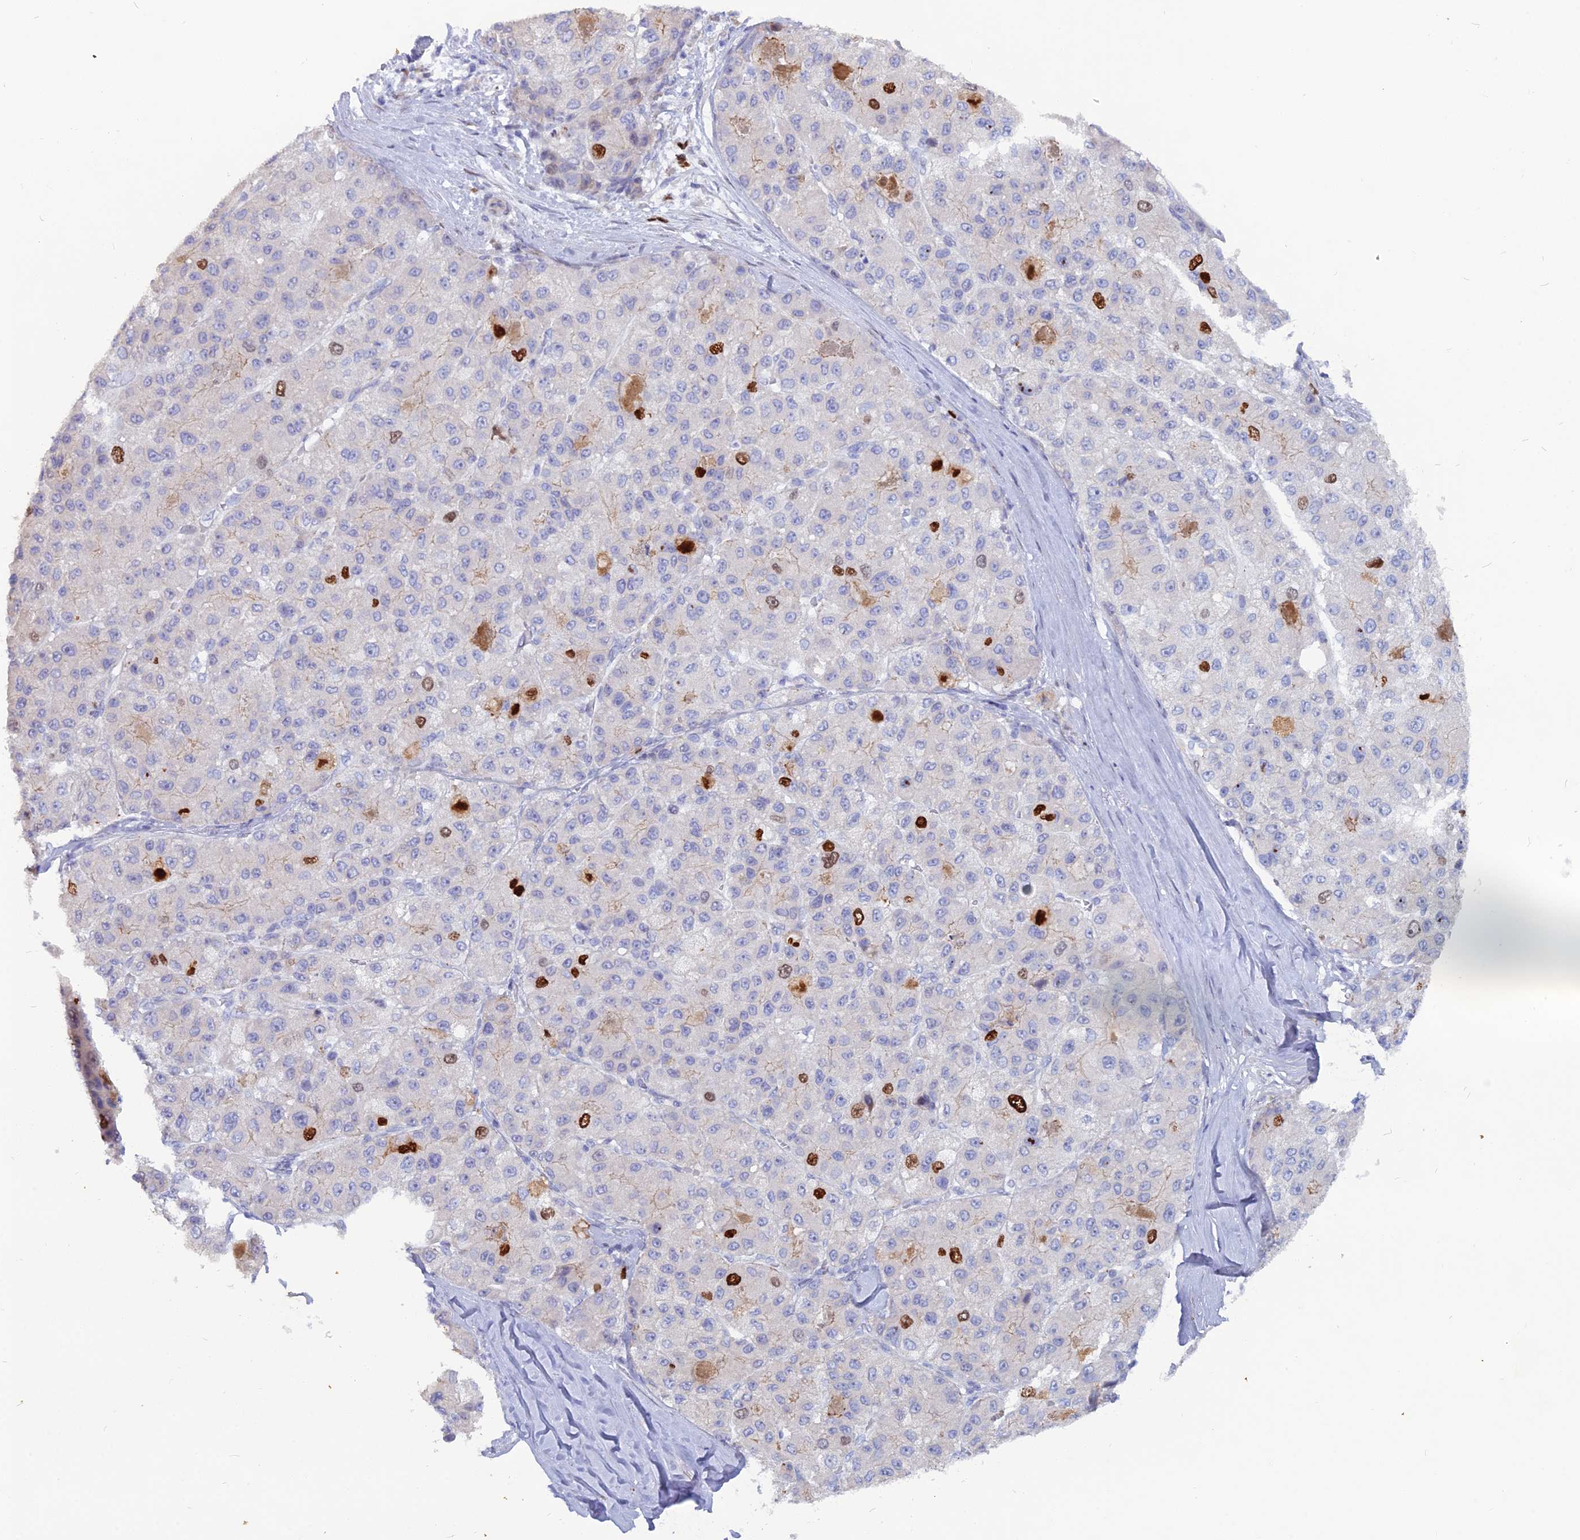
{"staining": {"intensity": "strong", "quantity": "<25%", "location": "nuclear"}, "tissue": "liver cancer", "cell_type": "Tumor cells", "image_type": "cancer", "snomed": [{"axis": "morphology", "description": "Carcinoma, Hepatocellular, NOS"}, {"axis": "topography", "description": "Liver"}], "caption": "An image of liver cancer stained for a protein shows strong nuclear brown staining in tumor cells.", "gene": "NUSAP1", "patient": {"sex": "male", "age": 80}}